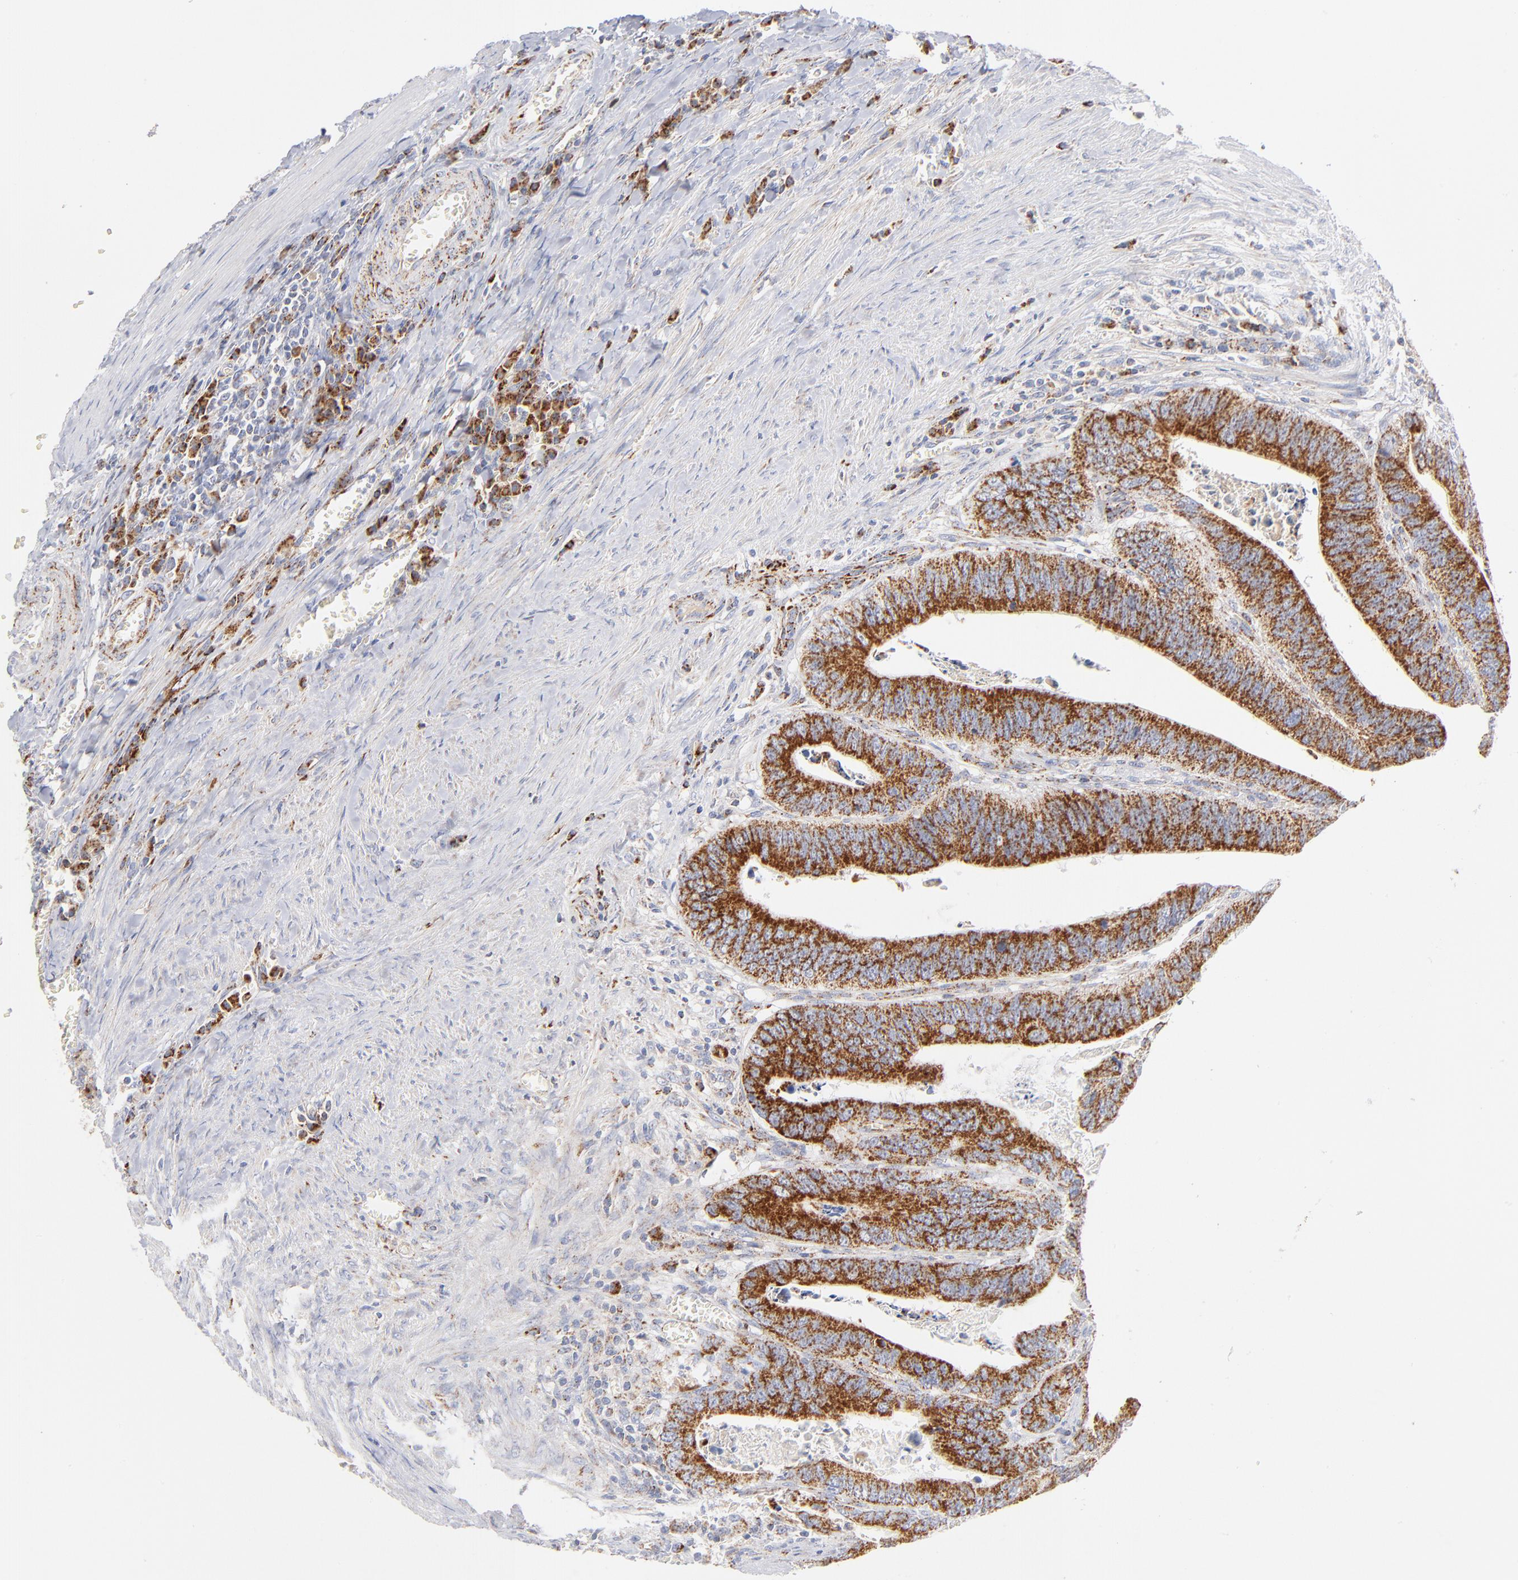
{"staining": {"intensity": "moderate", "quantity": ">75%", "location": "cytoplasmic/membranous"}, "tissue": "colorectal cancer", "cell_type": "Tumor cells", "image_type": "cancer", "snomed": [{"axis": "morphology", "description": "Adenocarcinoma, NOS"}, {"axis": "topography", "description": "Colon"}], "caption": "Human colorectal cancer stained for a protein (brown) reveals moderate cytoplasmic/membranous positive staining in about >75% of tumor cells.", "gene": "DLAT", "patient": {"sex": "male", "age": 72}}